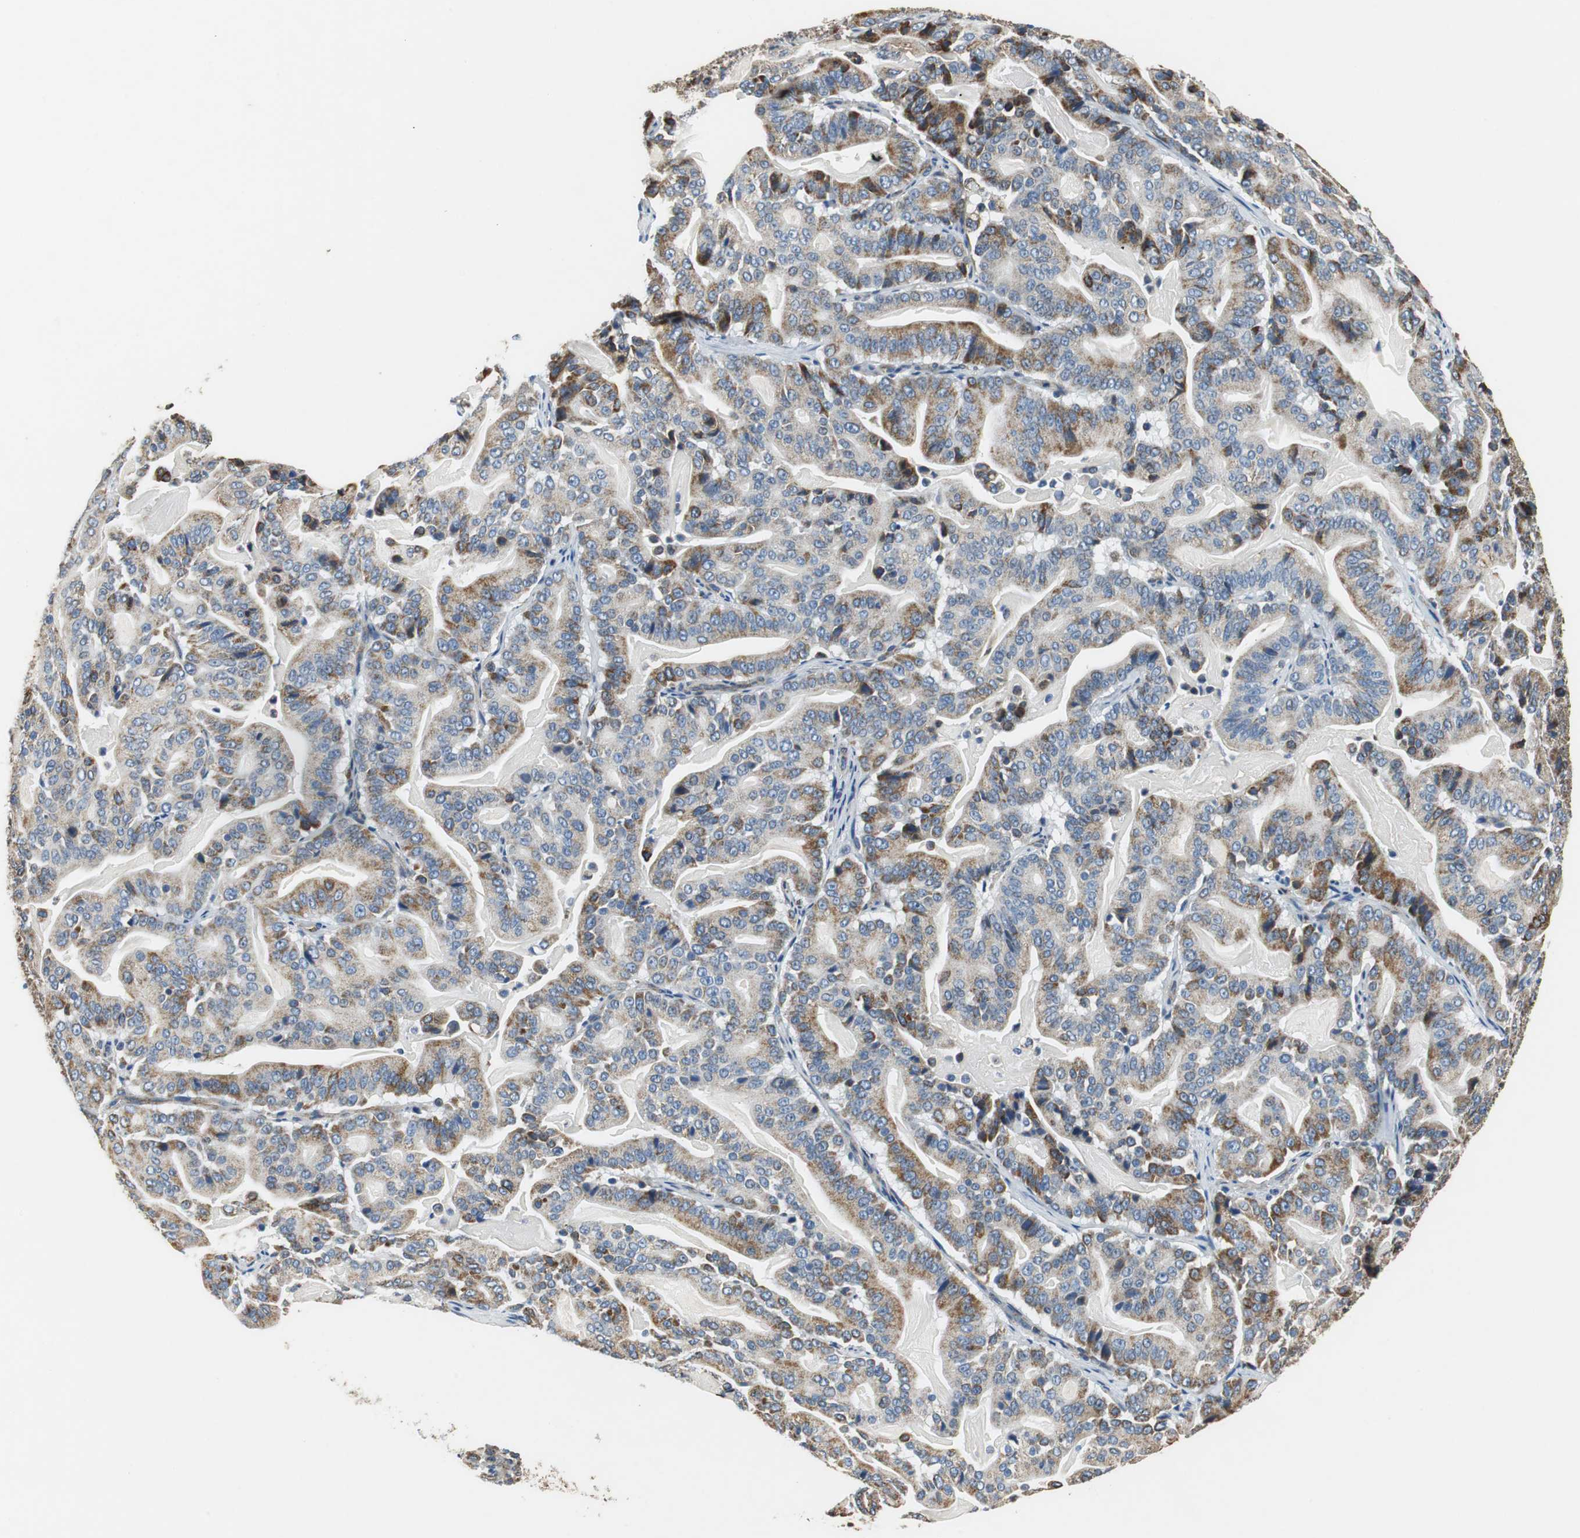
{"staining": {"intensity": "strong", "quantity": "25%-75%", "location": "cytoplasmic/membranous"}, "tissue": "pancreatic cancer", "cell_type": "Tumor cells", "image_type": "cancer", "snomed": [{"axis": "morphology", "description": "Adenocarcinoma, NOS"}, {"axis": "topography", "description": "Pancreas"}], "caption": "This is a micrograph of IHC staining of pancreatic cancer (adenocarcinoma), which shows strong staining in the cytoplasmic/membranous of tumor cells.", "gene": "GSTK1", "patient": {"sex": "male", "age": 63}}